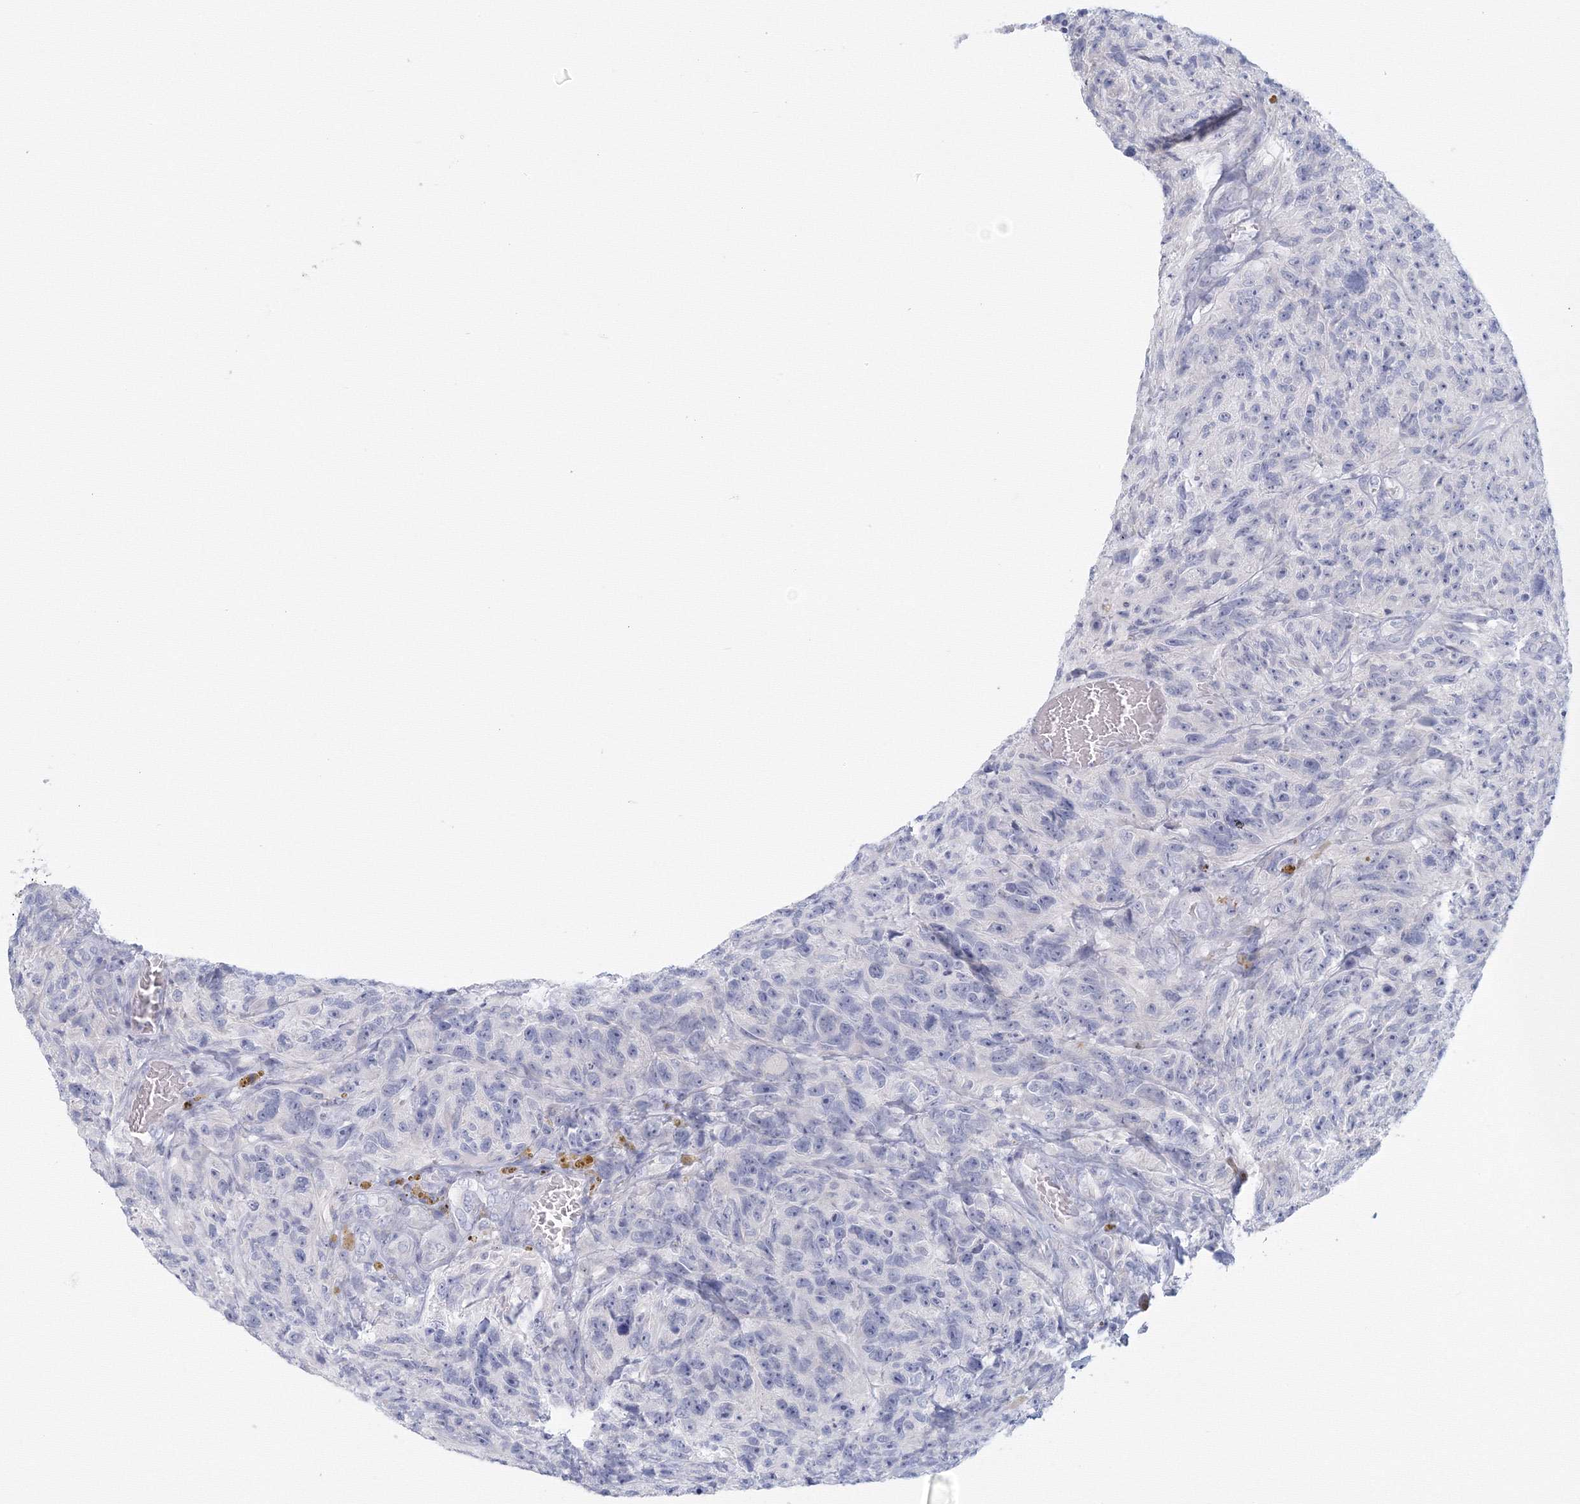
{"staining": {"intensity": "negative", "quantity": "none", "location": "none"}, "tissue": "glioma", "cell_type": "Tumor cells", "image_type": "cancer", "snomed": [{"axis": "morphology", "description": "Glioma, malignant, High grade"}, {"axis": "topography", "description": "Brain"}], "caption": "An immunohistochemistry (IHC) photomicrograph of glioma is shown. There is no staining in tumor cells of glioma. Nuclei are stained in blue.", "gene": "TACC2", "patient": {"sex": "male", "age": 69}}